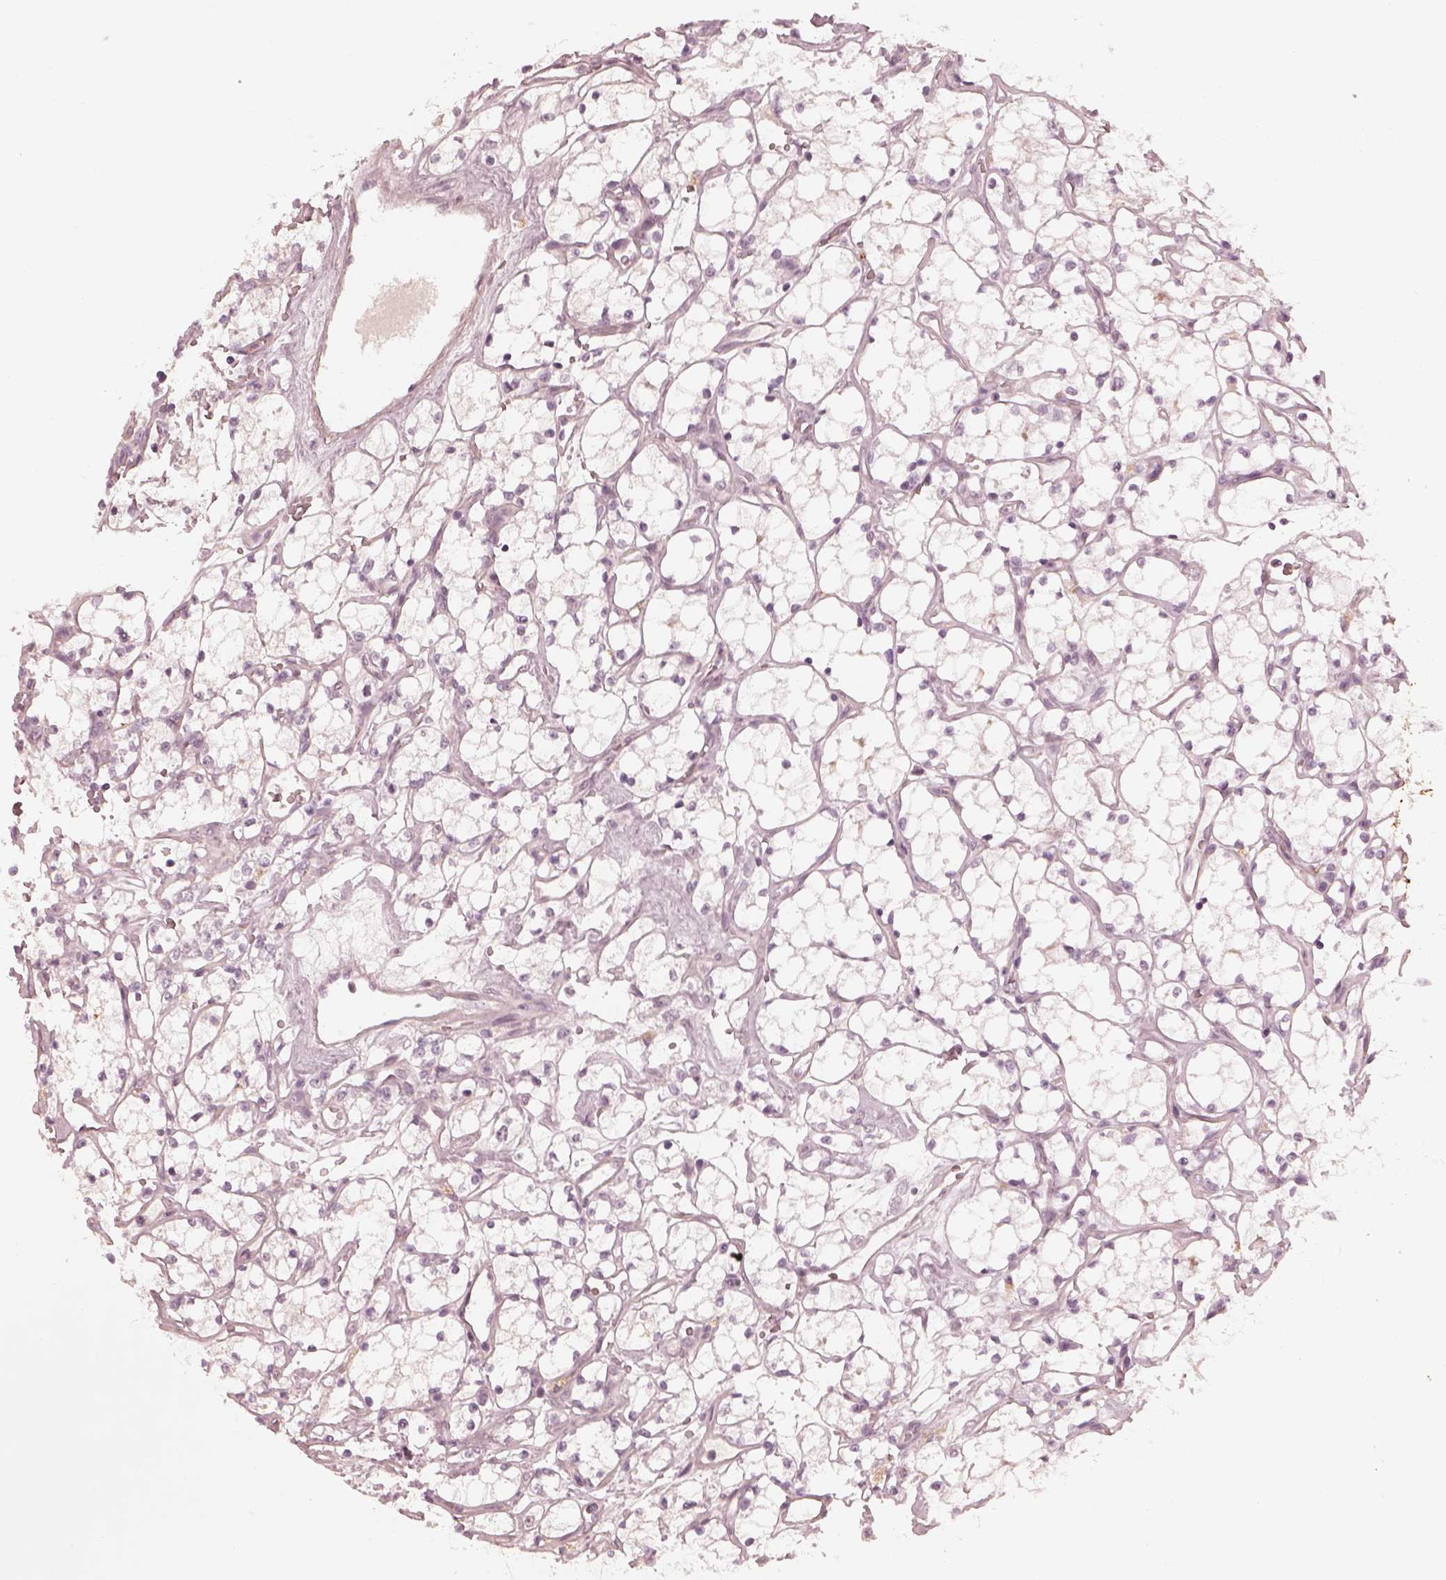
{"staining": {"intensity": "negative", "quantity": "none", "location": "none"}, "tissue": "renal cancer", "cell_type": "Tumor cells", "image_type": "cancer", "snomed": [{"axis": "morphology", "description": "Adenocarcinoma, NOS"}, {"axis": "topography", "description": "Kidney"}], "caption": "IHC of renal cancer reveals no expression in tumor cells.", "gene": "ADRB3", "patient": {"sex": "female", "age": 69}}